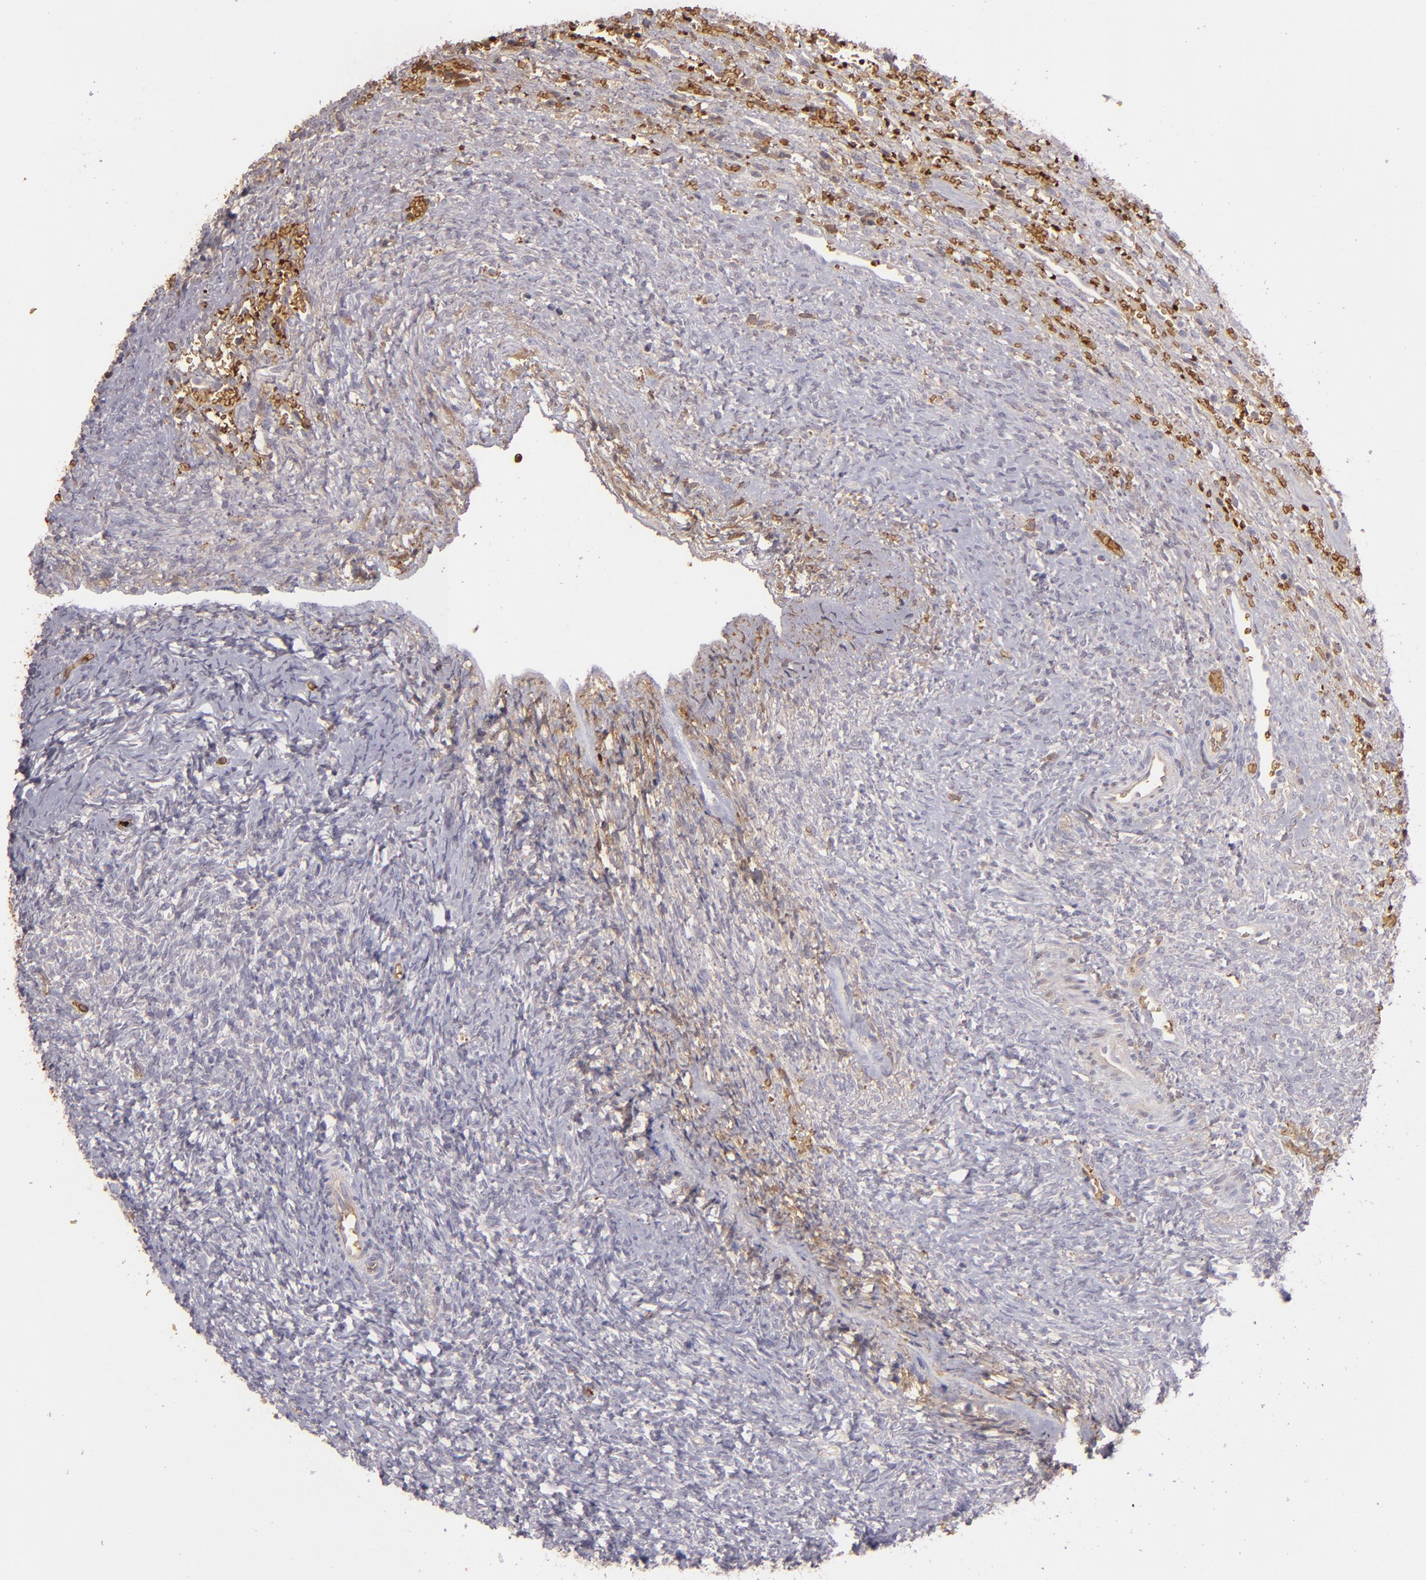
{"staining": {"intensity": "negative", "quantity": "none", "location": "none"}, "tissue": "ovary", "cell_type": "Ovarian stroma cells", "image_type": "normal", "snomed": [{"axis": "morphology", "description": "Normal tissue, NOS"}, {"axis": "topography", "description": "Ovary"}], "caption": "Immunohistochemistry of normal ovary demonstrates no positivity in ovarian stroma cells.", "gene": "ACE", "patient": {"sex": "female", "age": 56}}